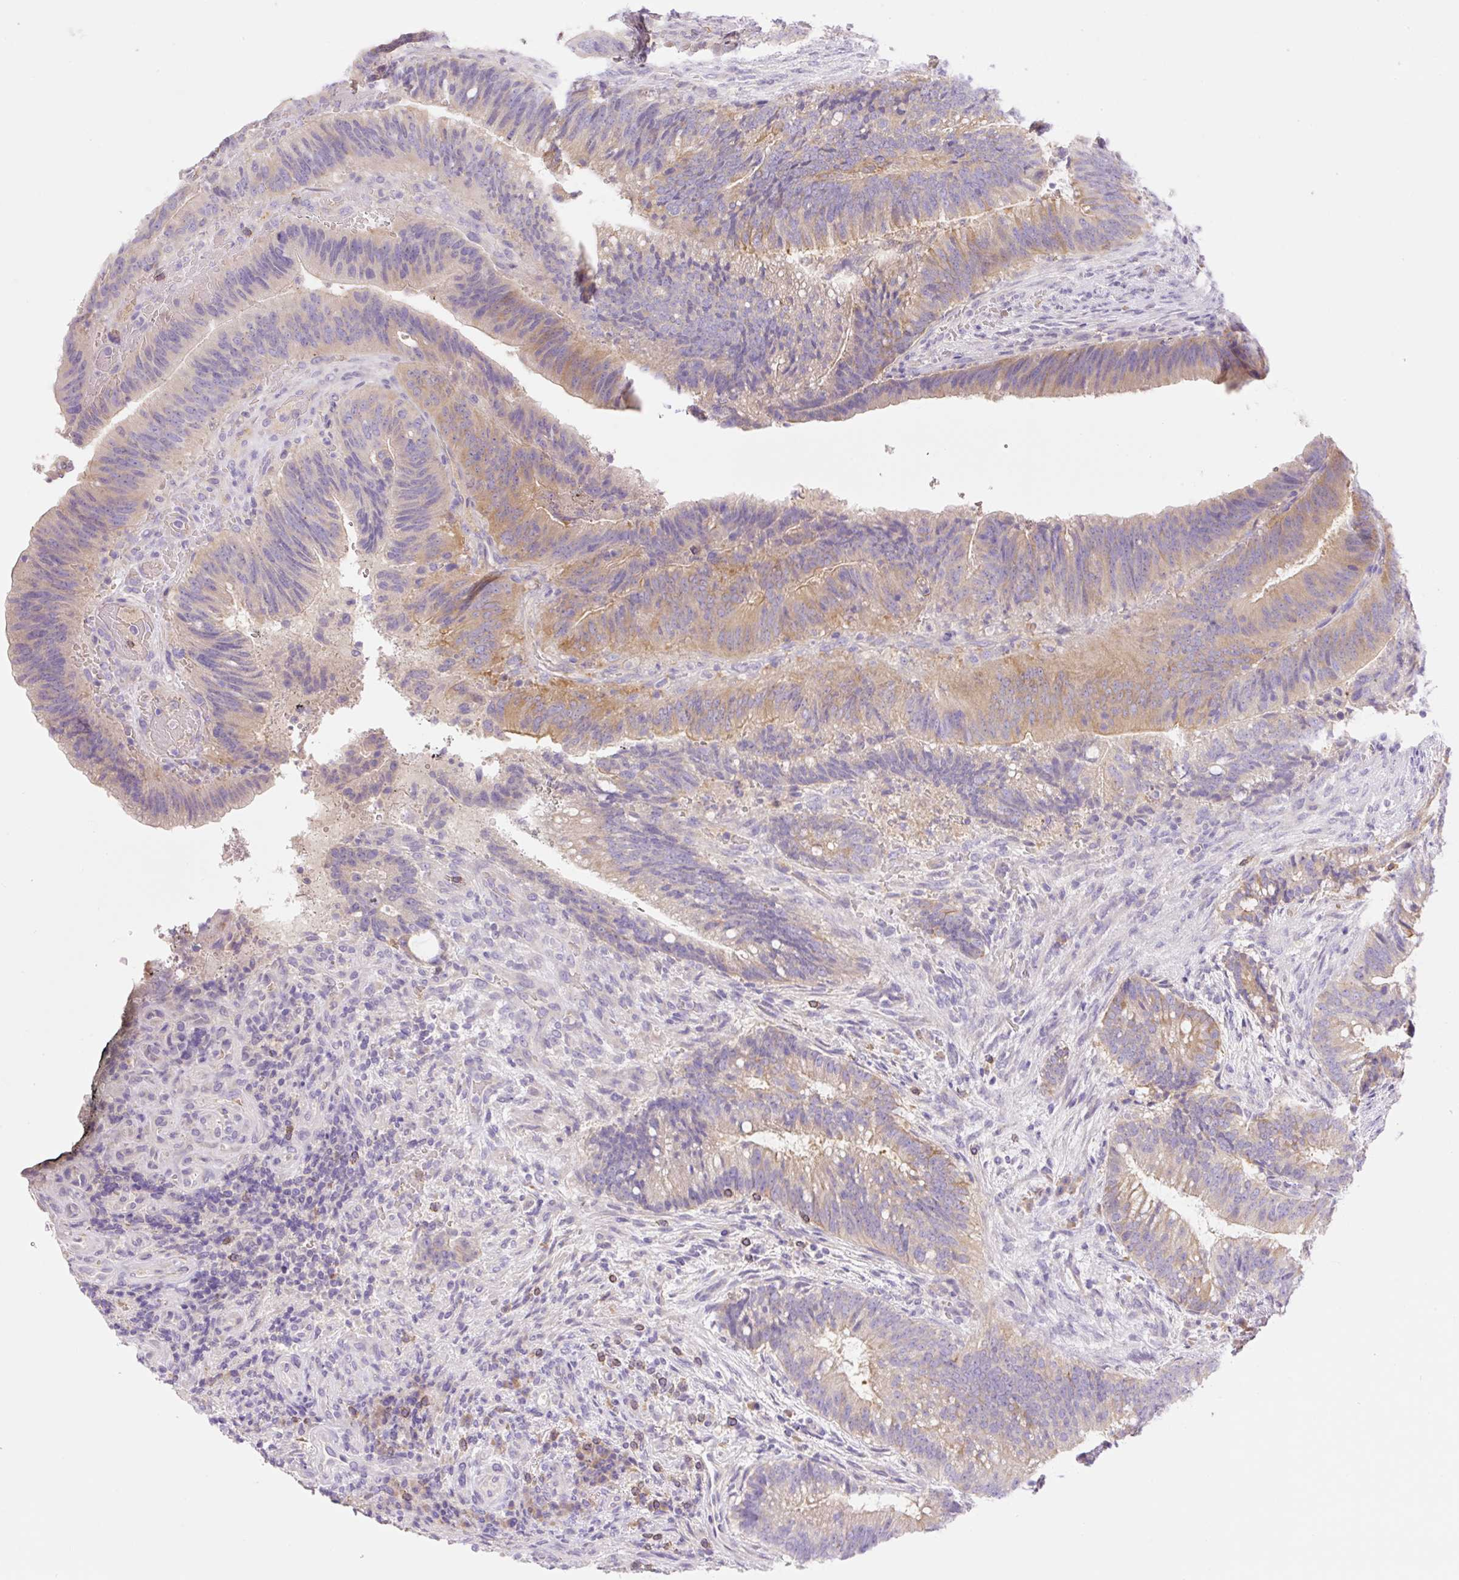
{"staining": {"intensity": "moderate", "quantity": "25%-75%", "location": "cytoplasmic/membranous"}, "tissue": "colorectal cancer", "cell_type": "Tumor cells", "image_type": "cancer", "snomed": [{"axis": "morphology", "description": "Adenocarcinoma, NOS"}, {"axis": "topography", "description": "Colon"}], "caption": "The immunohistochemical stain shows moderate cytoplasmic/membranous expression in tumor cells of colorectal cancer (adenocarcinoma) tissue.", "gene": "DENND5A", "patient": {"sex": "female", "age": 43}}